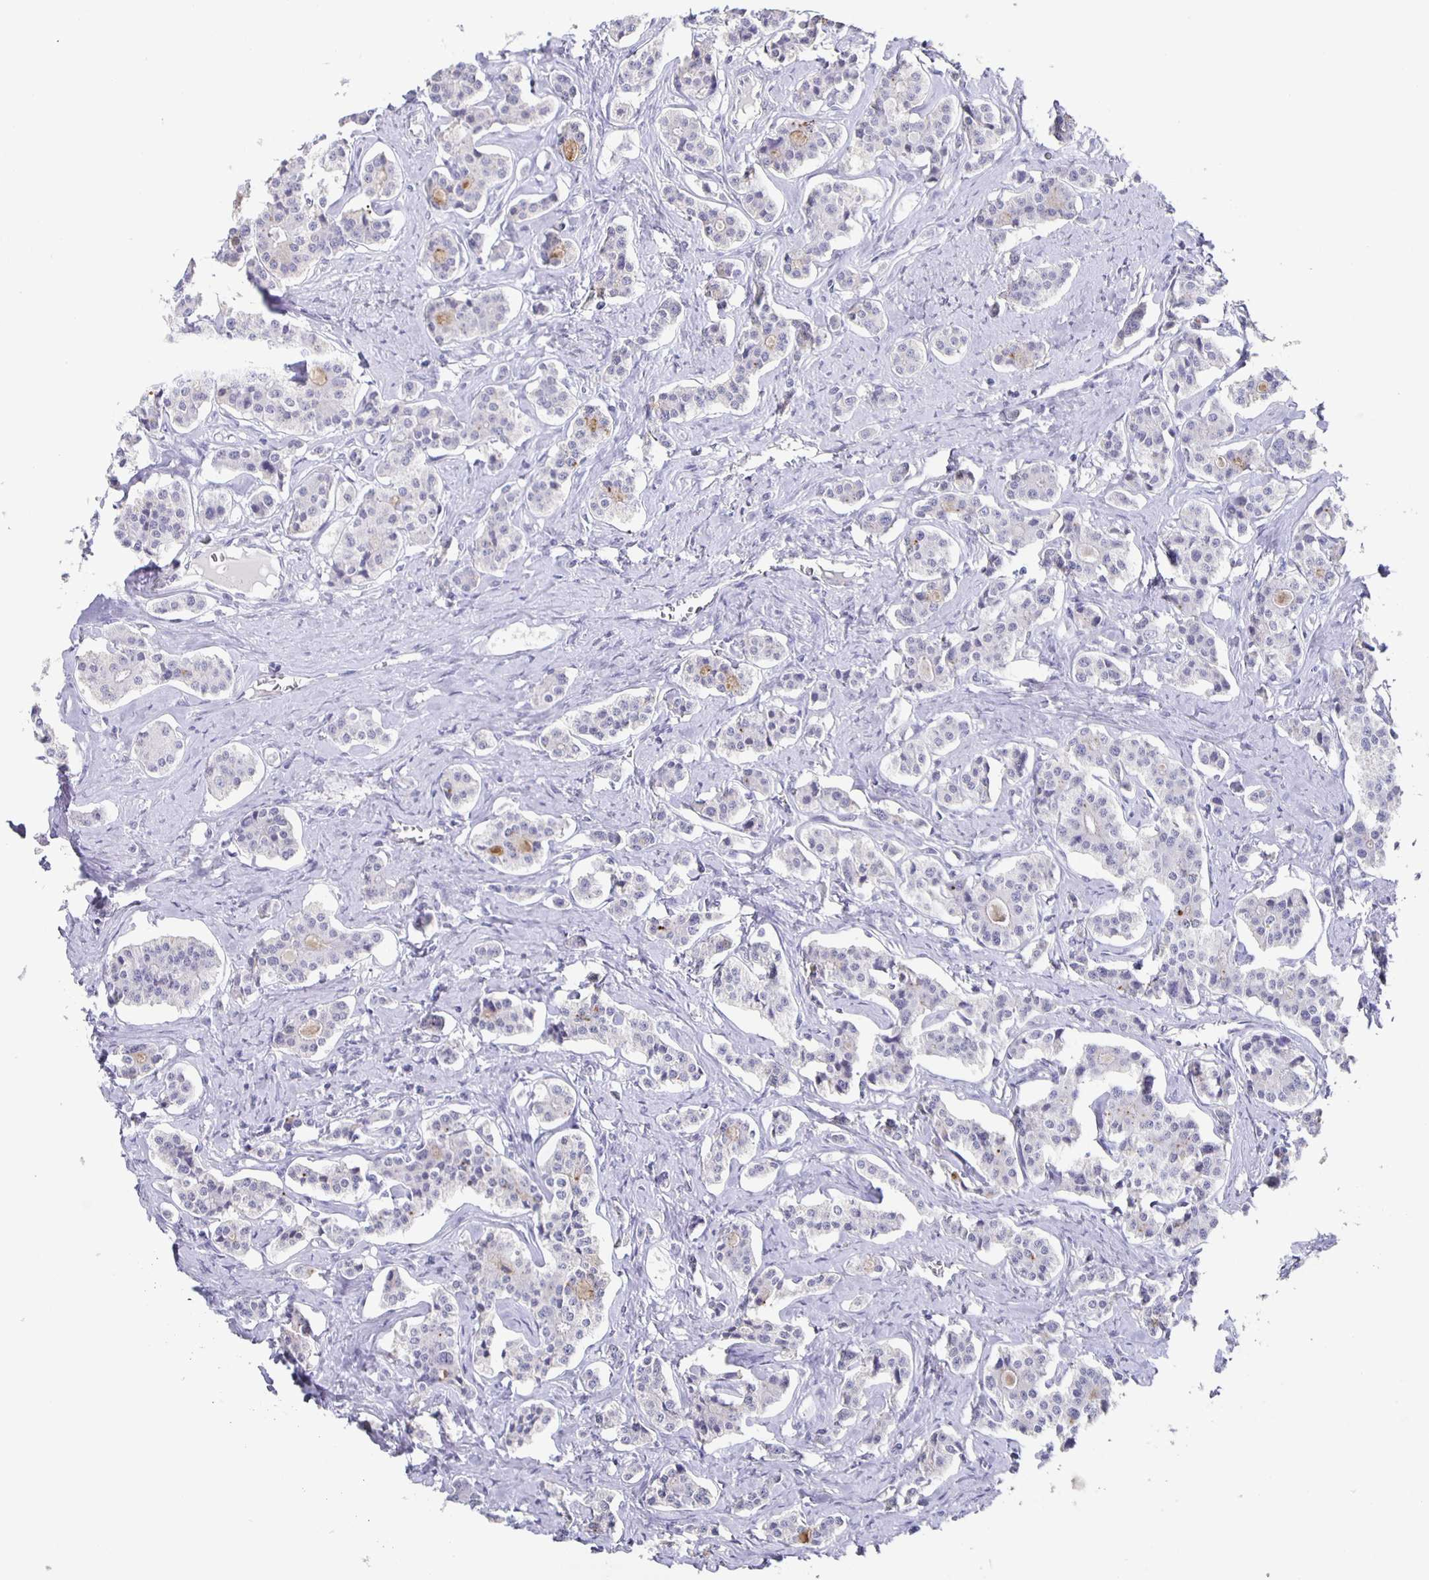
{"staining": {"intensity": "negative", "quantity": "none", "location": "none"}, "tissue": "carcinoid", "cell_type": "Tumor cells", "image_type": "cancer", "snomed": [{"axis": "morphology", "description": "Carcinoid, malignant, NOS"}, {"axis": "topography", "description": "Small intestine"}], "caption": "High power microscopy micrograph of an immunohistochemistry (IHC) photomicrograph of carcinoid, revealing no significant expression in tumor cells. Brightfield microscopy of immunohistochemistry stained with DAB (brown) and hematoxylin (blue), captured at high magnification.", "gene": "CCDC17", "patient": {"sex": "male", "age": 63}}